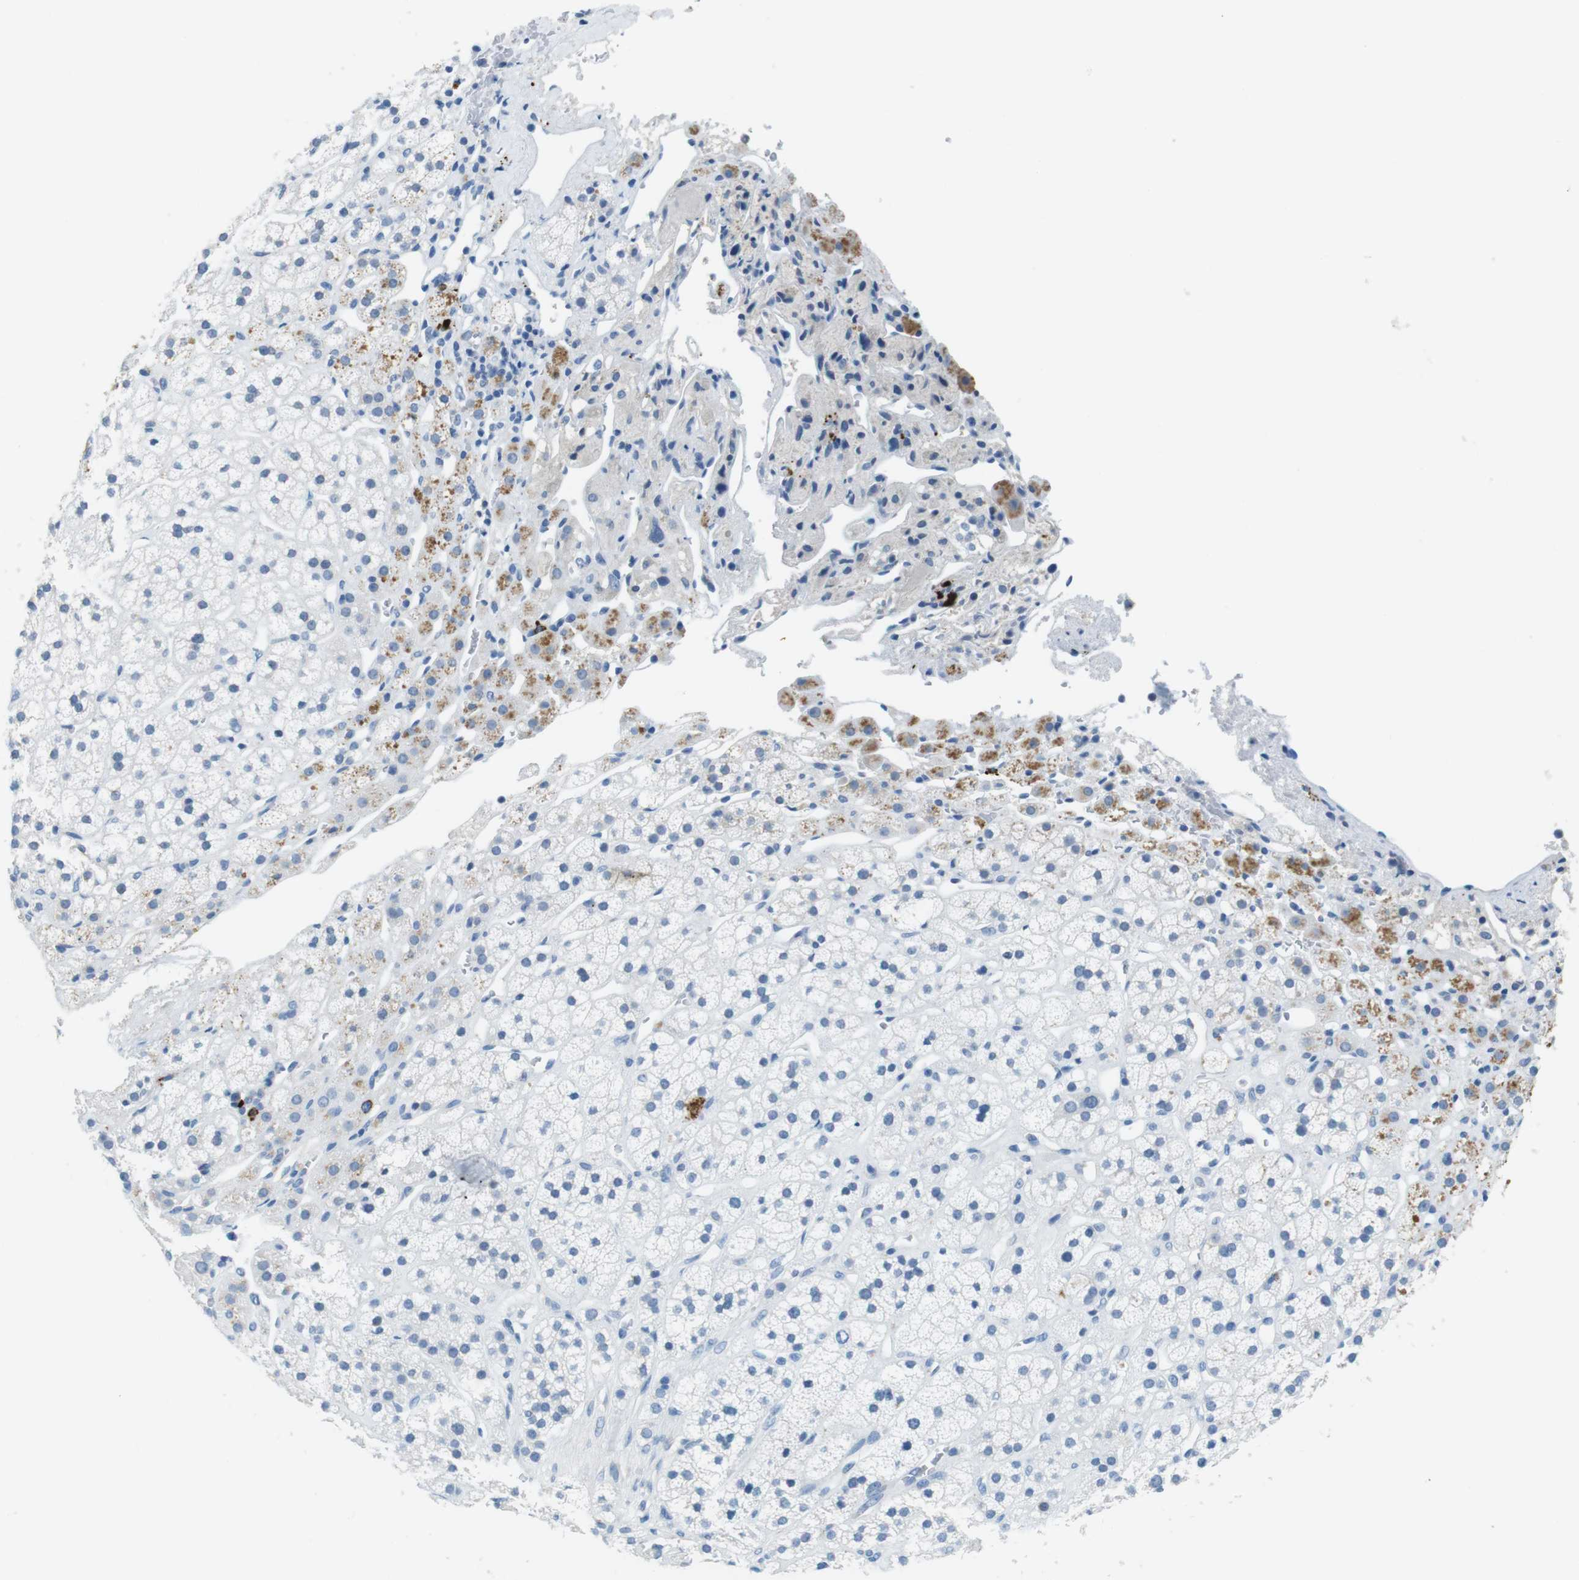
{"staining": {"intensity": "negative", "quantity": "none", "location": "none"}, "tissue": "adrenal gland", "cell_type": "Glandular cells", "image_type": "normal", "snomed": [{"axis": "morphology", "description": "Normal tissue, NOS"}, {"axis": "topography", "description": "Adrenal gland"}], "caption": "Protein analysis of normal adrenal gland displays no significant expression in glandular cells. The staining was performed using DAB (3,3'-diaminobenzidine) to visualize the protein expression in brown, while the nuclei were stained in blue with hematoxylin (Magnification: 20x).", "gene": "SLC35A3", "patient": {"sex": "male", "age": 56}}